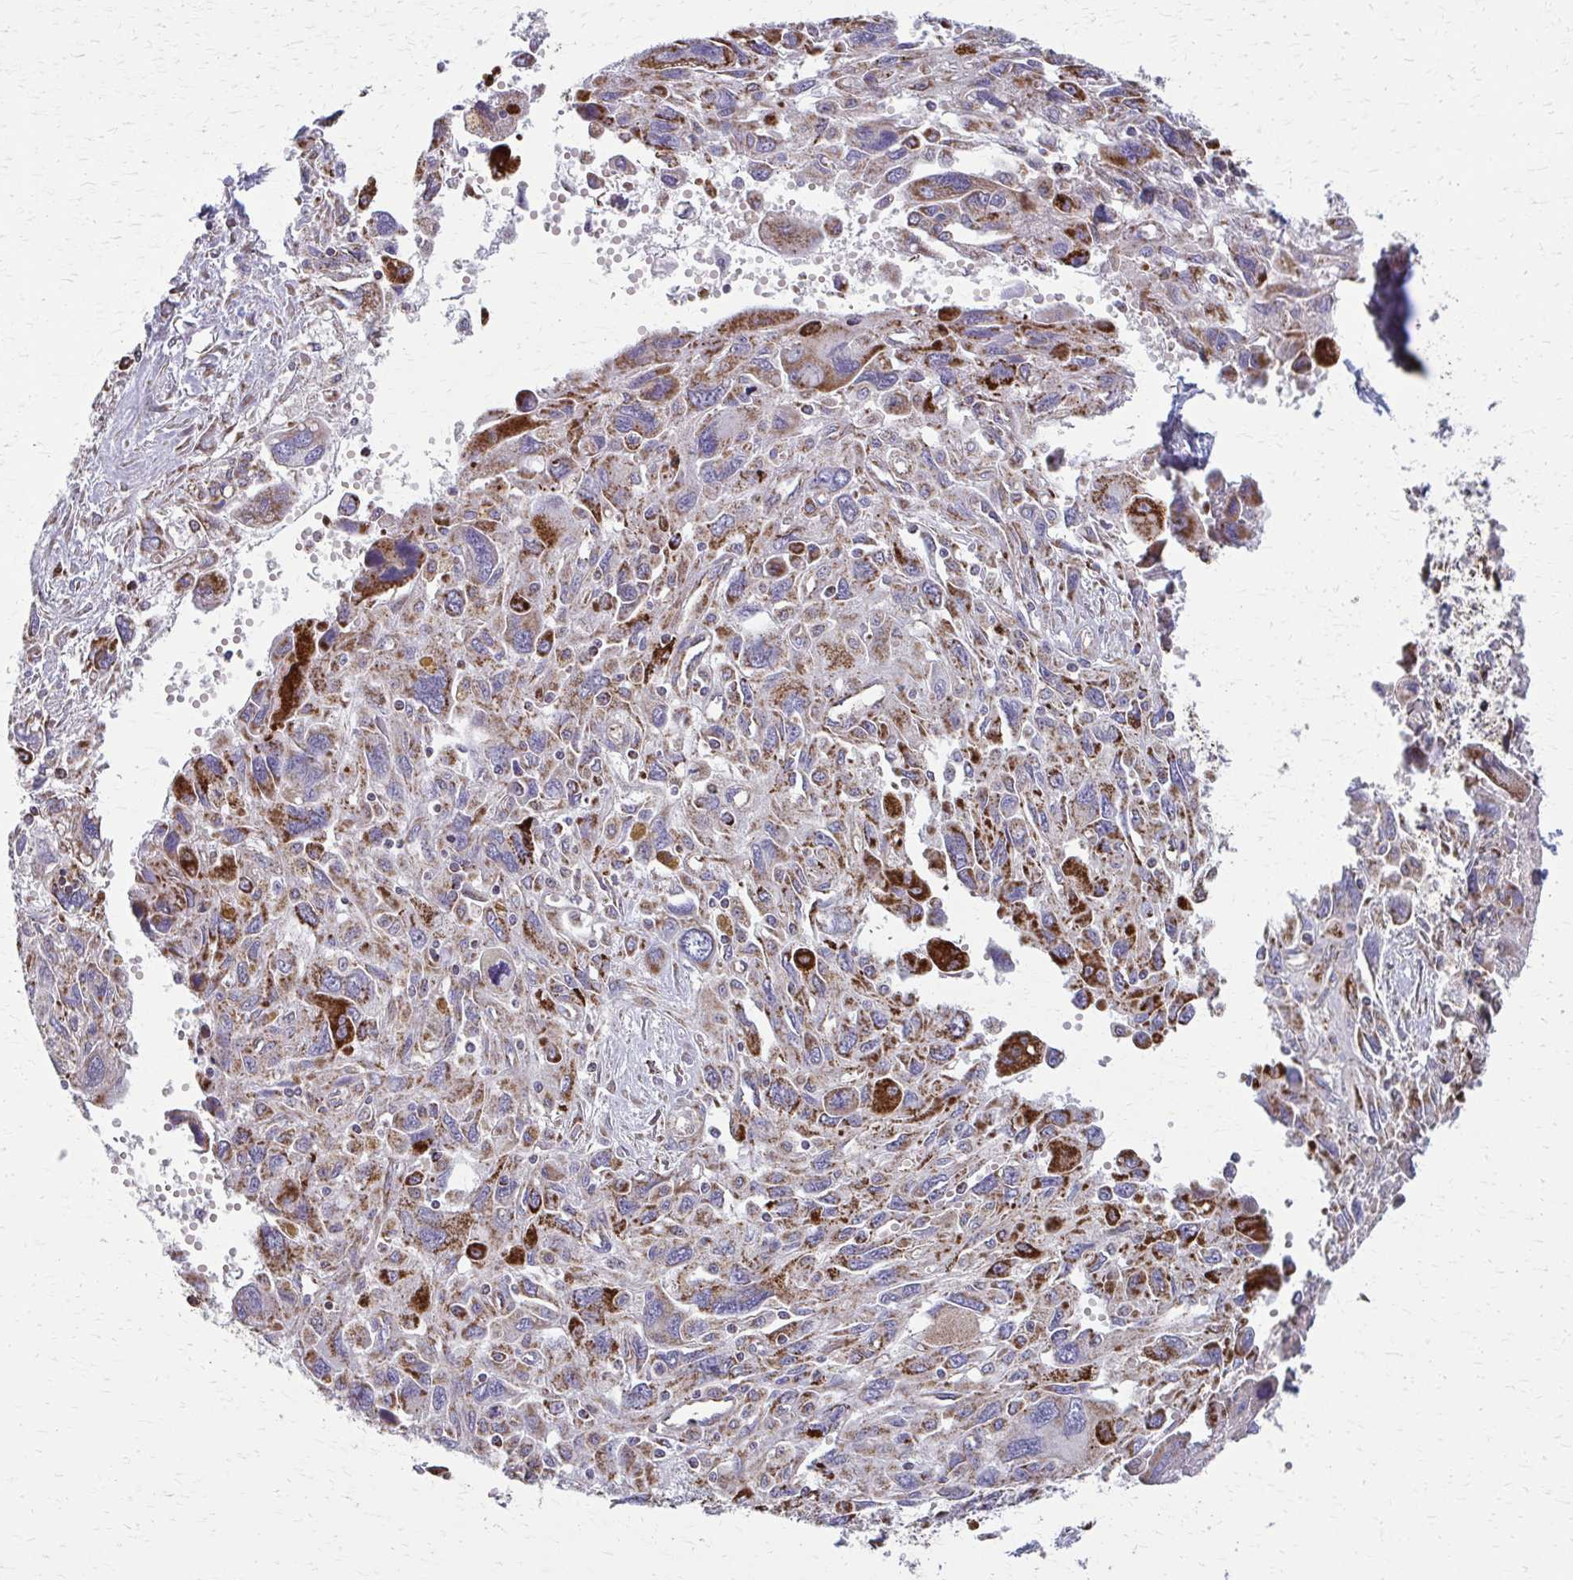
{"staining": {"intensity": "strong", "quantity": ">75%", "location": "cytoplasmic/membranous"}, "tissue": "pancreatic cancer", "cell_type": "Tumor cells", "image_type": "cancer", "snomed": [{"axis": "morphology", "description": "Adenocarcinoma, NOS"}, {"axis": "topography", "description": "Pancreas"}], "caption": "Protein expression analysis of pancreatic cancer displays strong cytoplasmic/membranous expression in about >75% of tumor cells.", "gene": "TVP23A", "patient": {"sex": "female", "age": 47}}